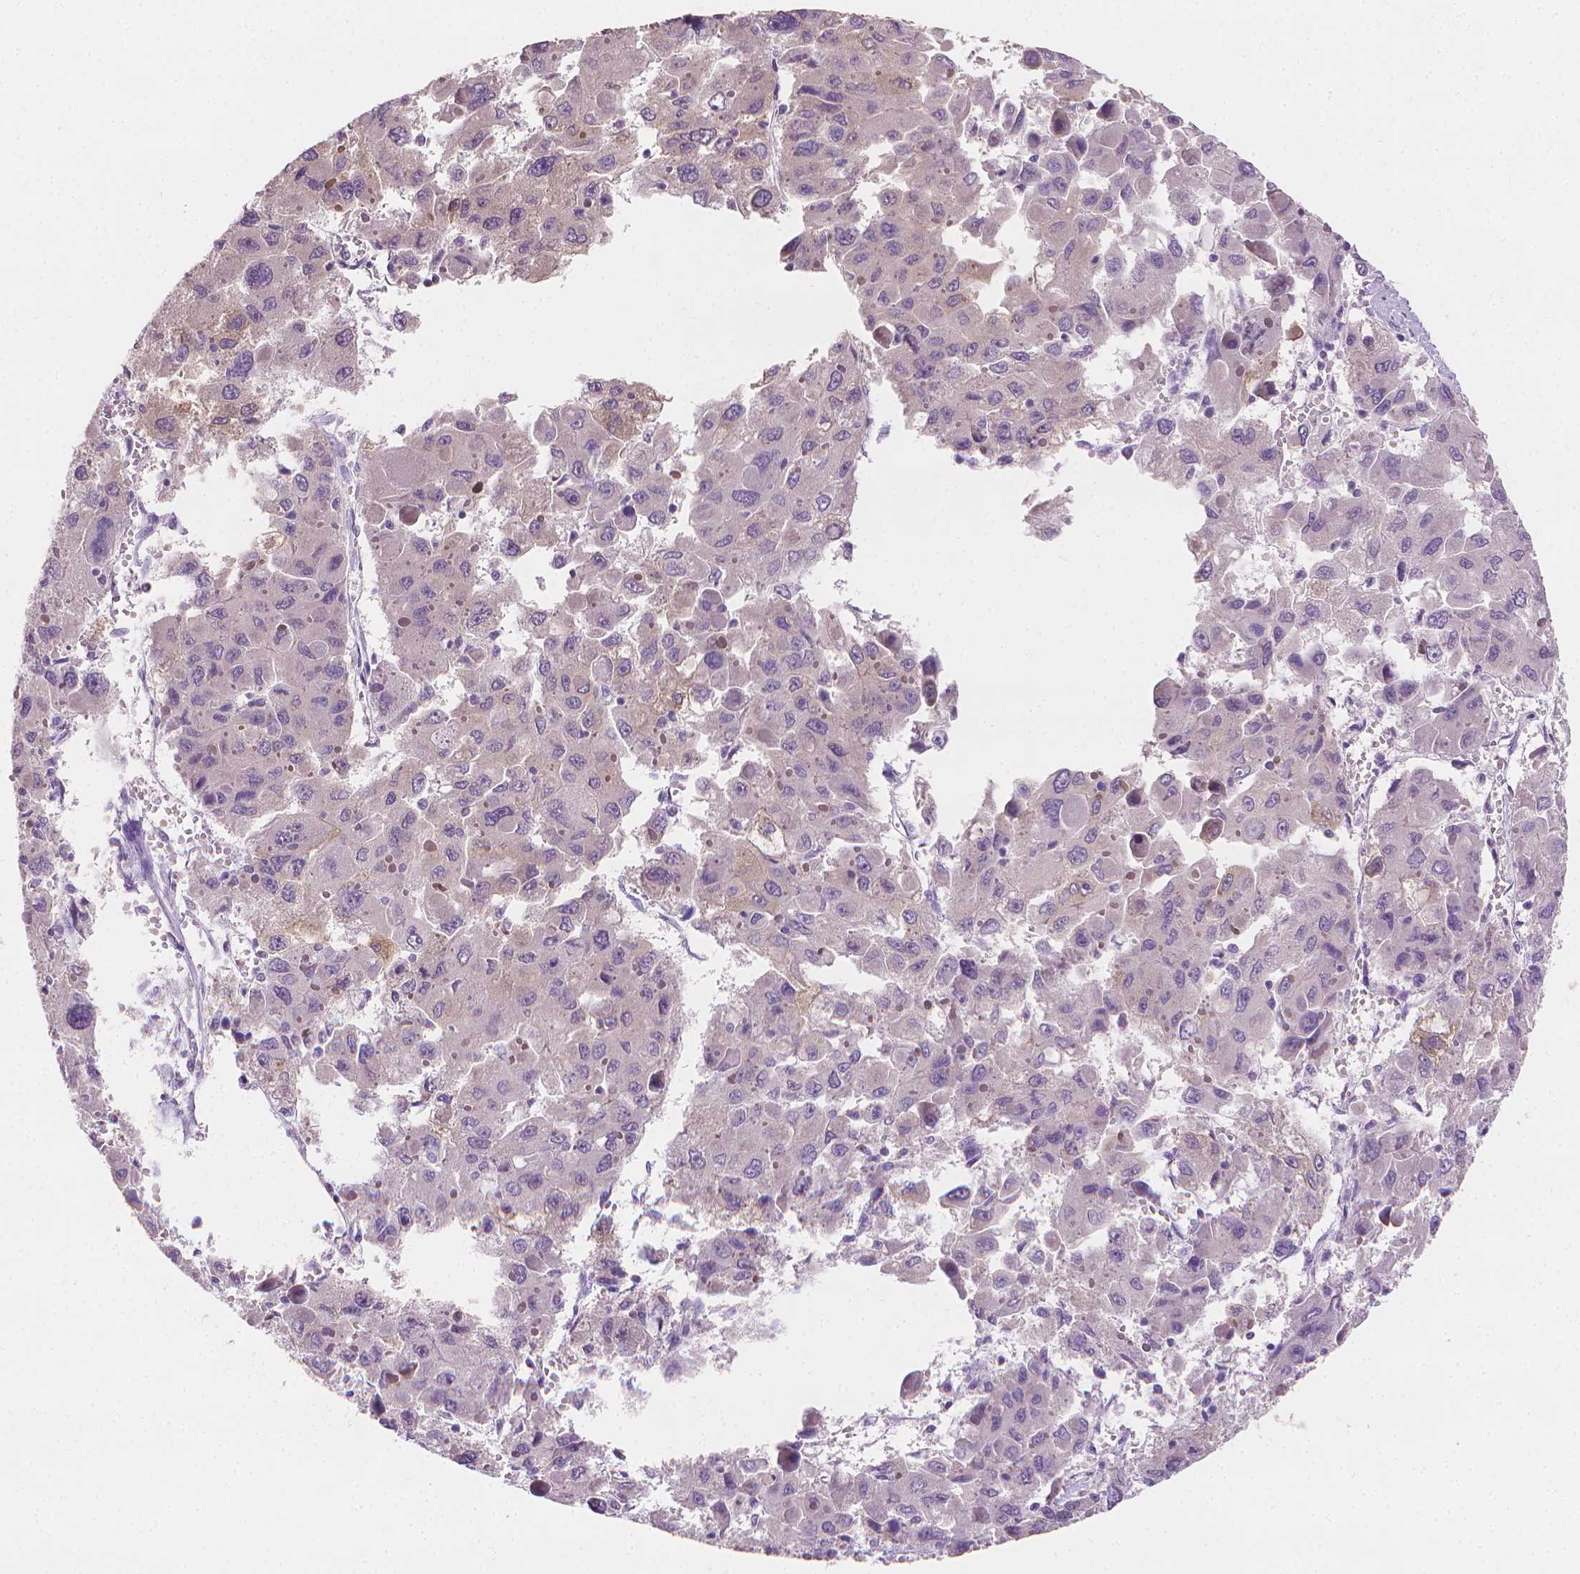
{"staining": {"intensity": "negative", "quantity": "none", "location": "none"}, "tissue": "liver cancer", "cell_type": "Tumor cells", "image_type": "cancer", "snomed": [{"axis": "morphology", "description": "Carcinoma, Hepatocellular, NOS"}, {"axis": "topography", "description": "Liver"}], "caption": "High power microscopy image of an IHC photomicrograph of liver hepatocellular carcinoma, revealing no significant expression in tumor cells.", "gene": "FASN", "patient": {"sex": "female", "age": 41}}